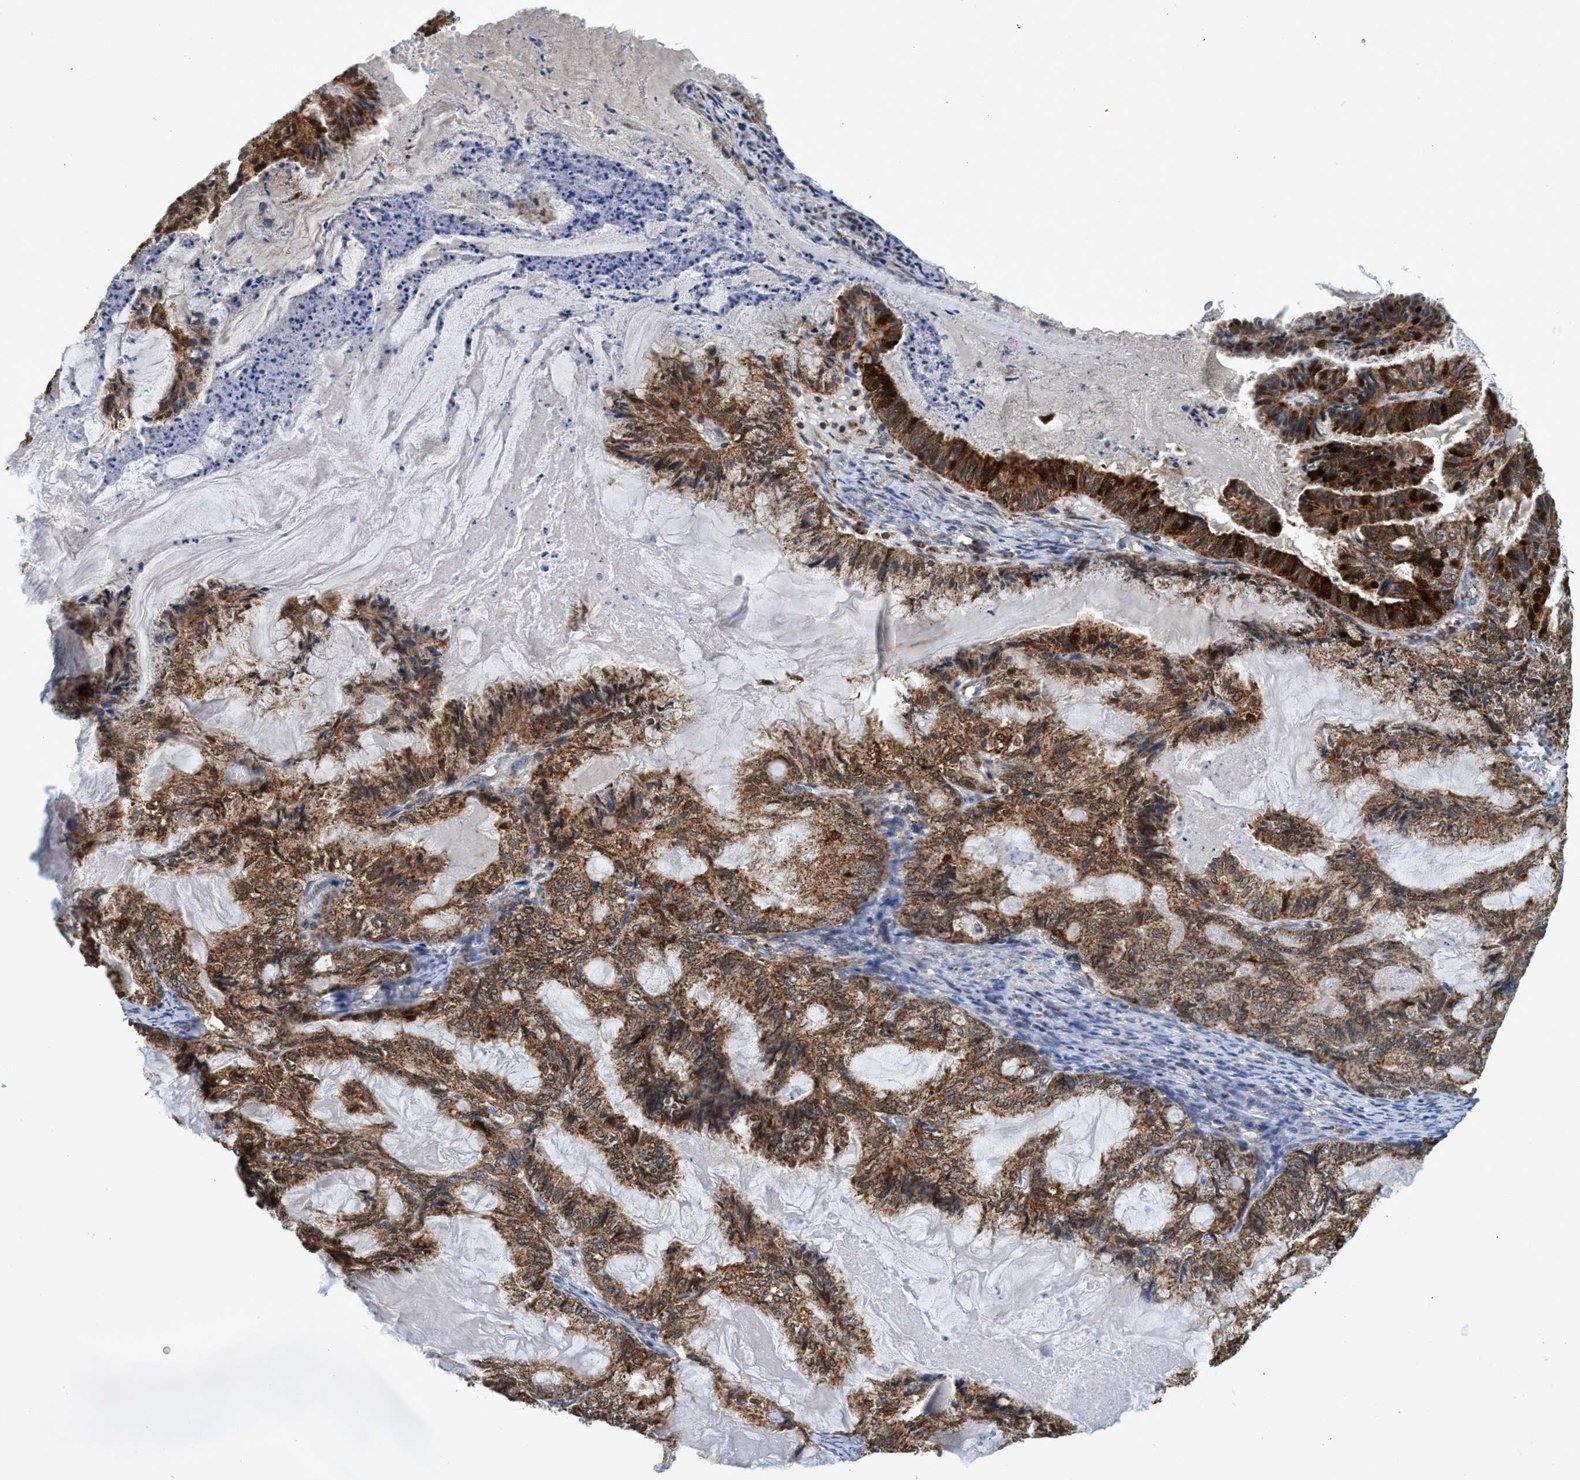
{"staining": {"intensity": "moderate", "quantity": ">75%", "location": "cytoplasmic/membranous"}, "tissue": "endometrial cancer", "cell_type": "Tumor cells", "image_type": "cancer", "snomed": [{"axis": "morphology", "description": "Adenocarcinoma, NOS"}, {"axis": "topography", "description": "Endometrium"}], "caption": "Immunohistochemical staining of human endometrial cancer exhibits medium levels of moderate cytoplasmic/membranous positivity in approximately >75% of tumor cells.", "gene": "CRYZ", "patient": {"sex": "female", "age": 86}}